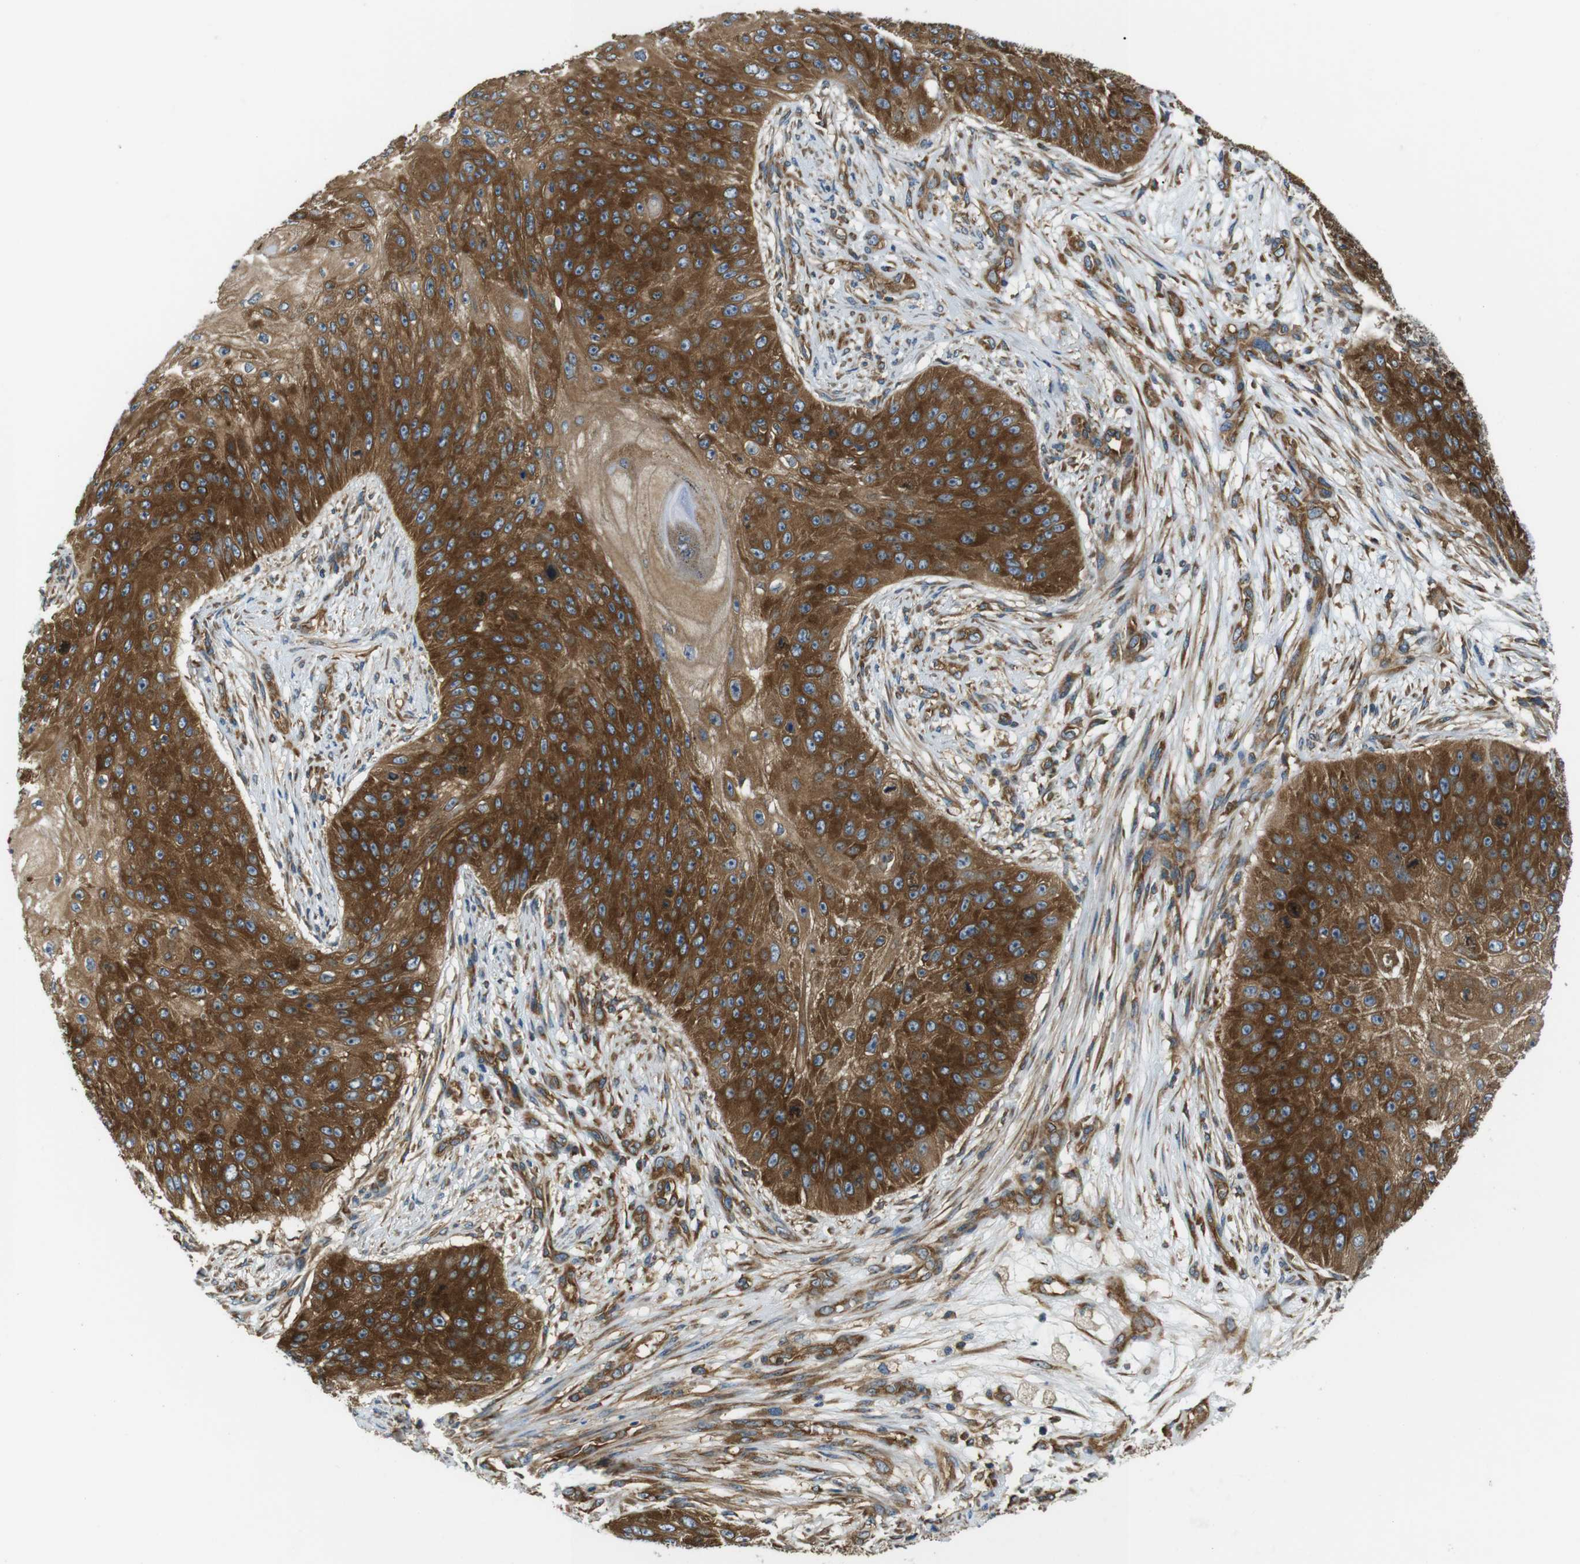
{"staining": {"intensity": "strong", "quantity": ">75%", "location": "cytoplasmic/membranous"}, "tissue": "skin cancer", "cell_type": "Tumor cells", "image_type": "cancer", "snomed": [{"axis": "morphology", "description": "Squamous cell carcinoma, NOS"}, {"axis": "topography", "description": "Skin"}], "caption": "Brown immunohistochemical staining in skin squamous cell carcinoma demonstrates strong cytoplasmic/membranous expression in about >75% of tumor cells.", "gene": "TSC1", "patient": {"sex": "female", "age": 80}}